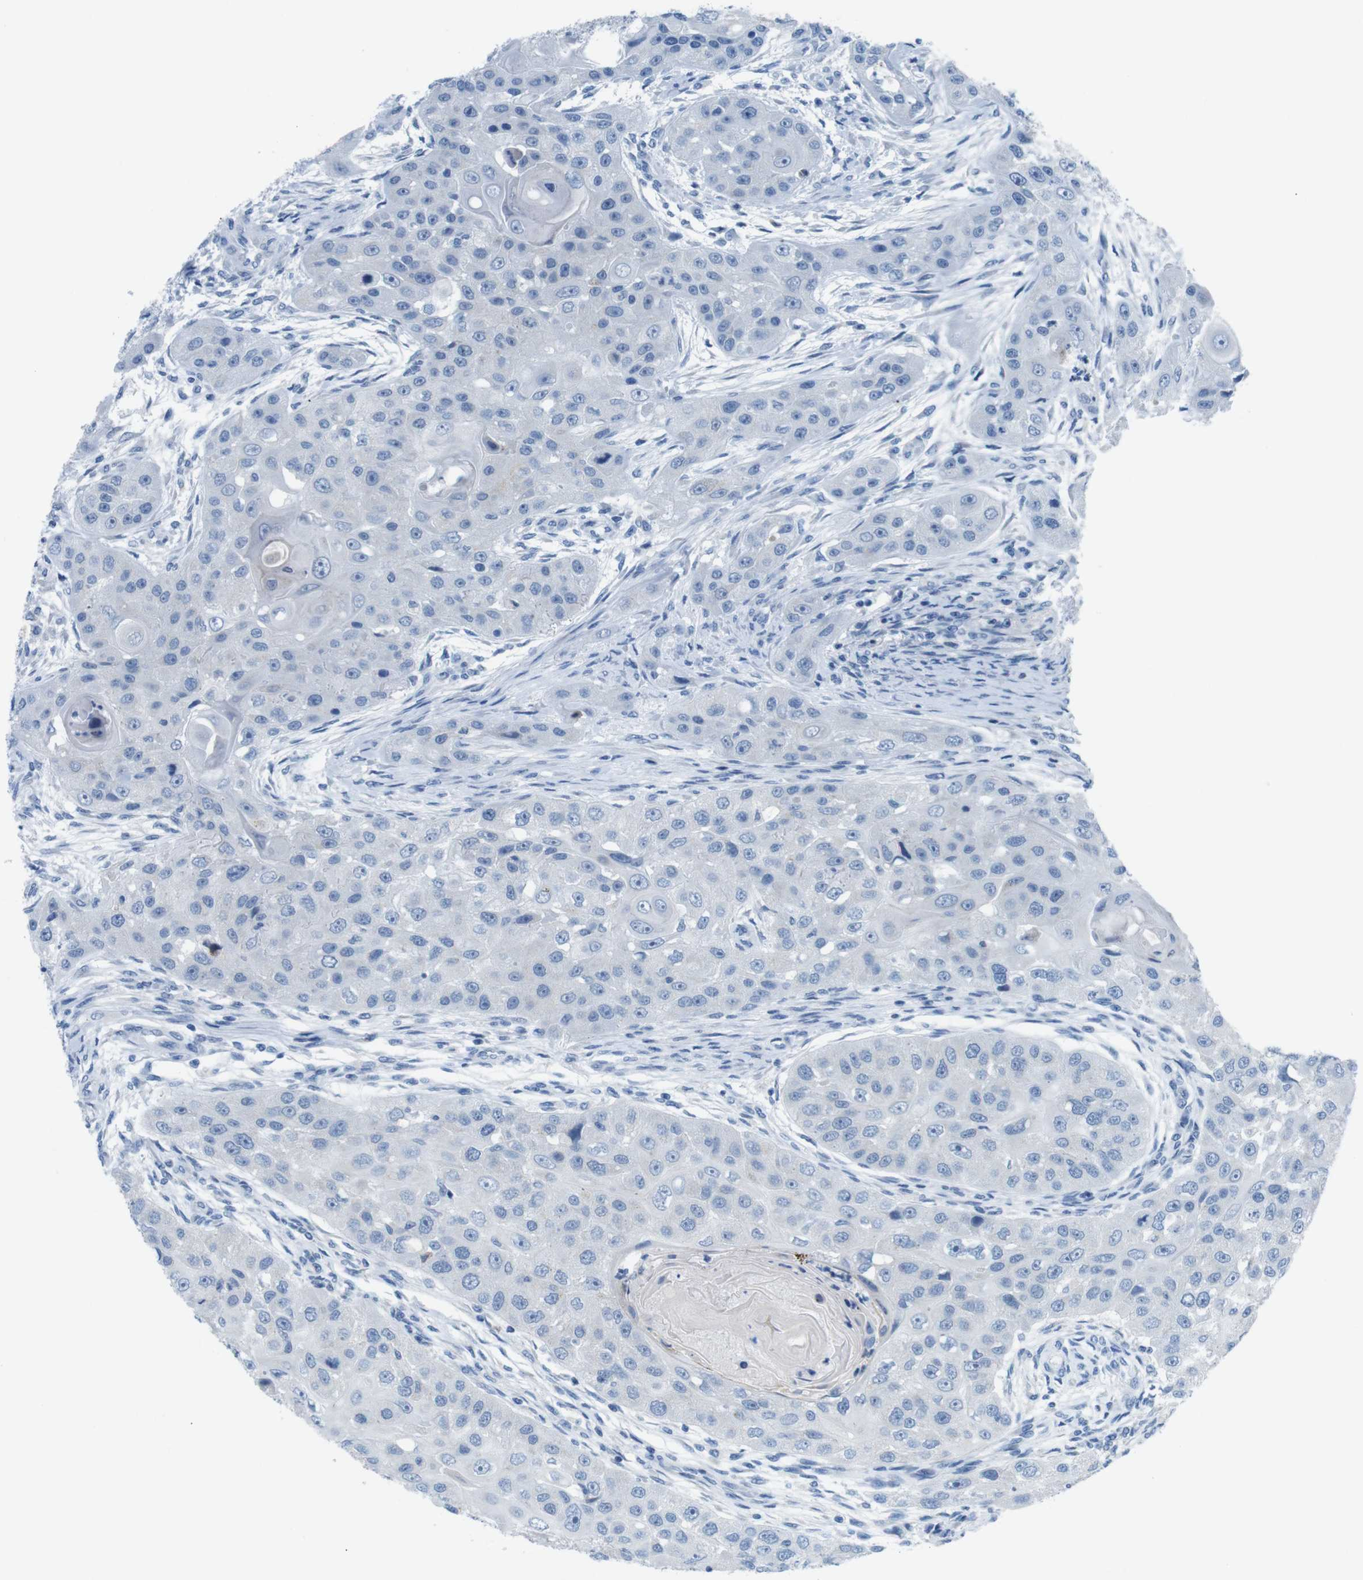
{"staining": {"intensity": "negative", "quantity": "none", "location": "none"}, "tissue": "head and neck cancer", "cell_type": "Tumor cells", "image_type": "cancer", "snomed": [{"axis": "morphology", "description": "Normal tissue, NOS"}, {"axis": "morphology", "description": "Squamous cell carcinoma, NOS"}, {"axis": "topography", "description": "Skeletal muscle"}, {"axis": "topography", "description": "Head-Neck"}], "caption": "Immunohistochemical staining of head and neck squamous cell carcinoma shows no significant staining in tumor cells.", "gene": "GOLGA2", "patient": {"sex": "male", "age": 51}}